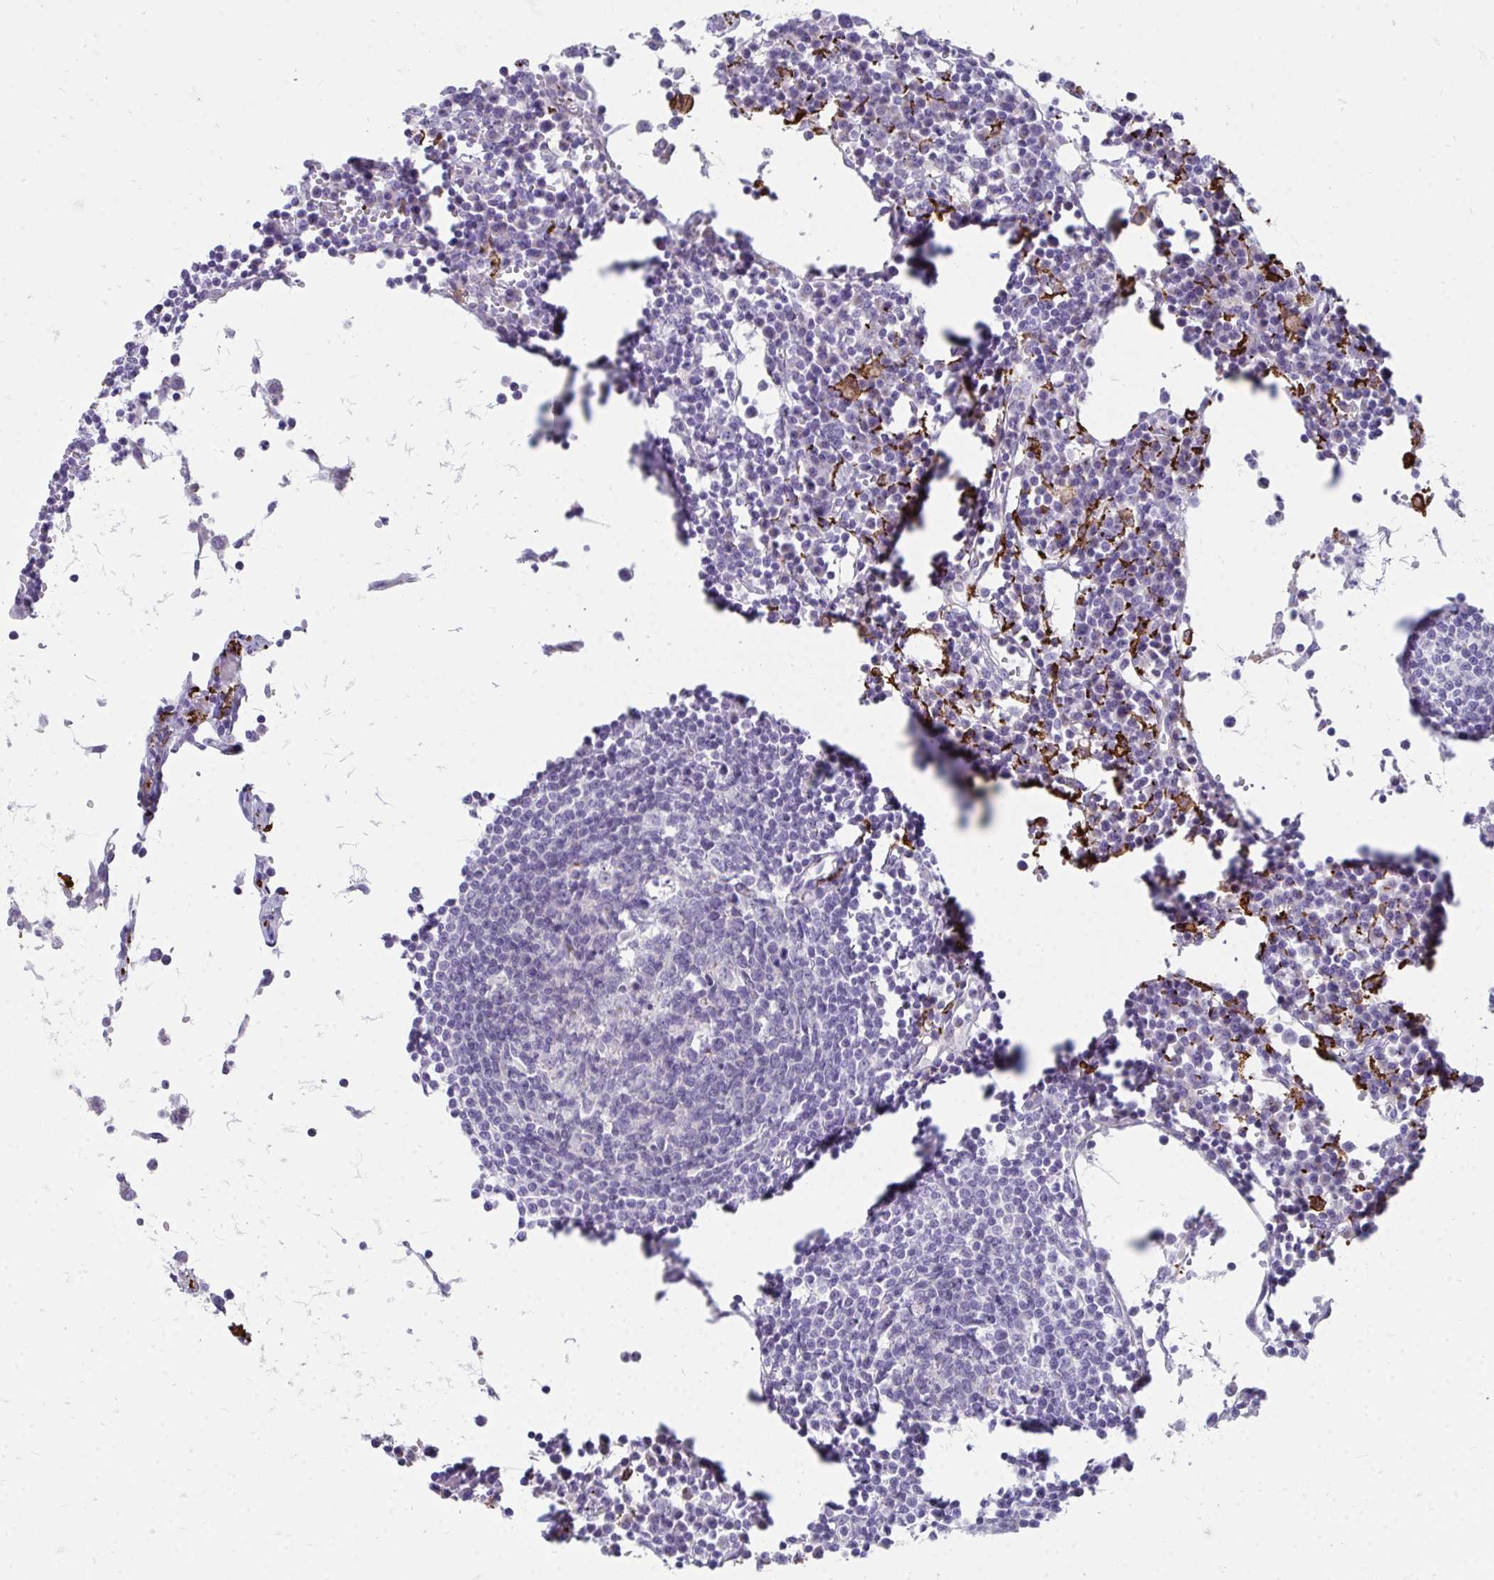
{"staining": {"intensity": "negative", "quantity": "none", "location": "none"}, "tissue": "lymph node", "cell_type": "Germinal center cells", "image_type": "normal", "snomed": [{"axis": "morphology", "description": "Normal tissue, NOS"}, {"axis": "topography", "description": "Lymph node"}], "caption": "High magnification brightfield microscopy of normal lymph node stained with DAB (3,3'-diaminobenzidine) (brown) and counterstained with hematoxylin (blue): germinal center cells show no significant positivity.", "gene": "CD163", "patient": {"sex": "female", "age": 78}}